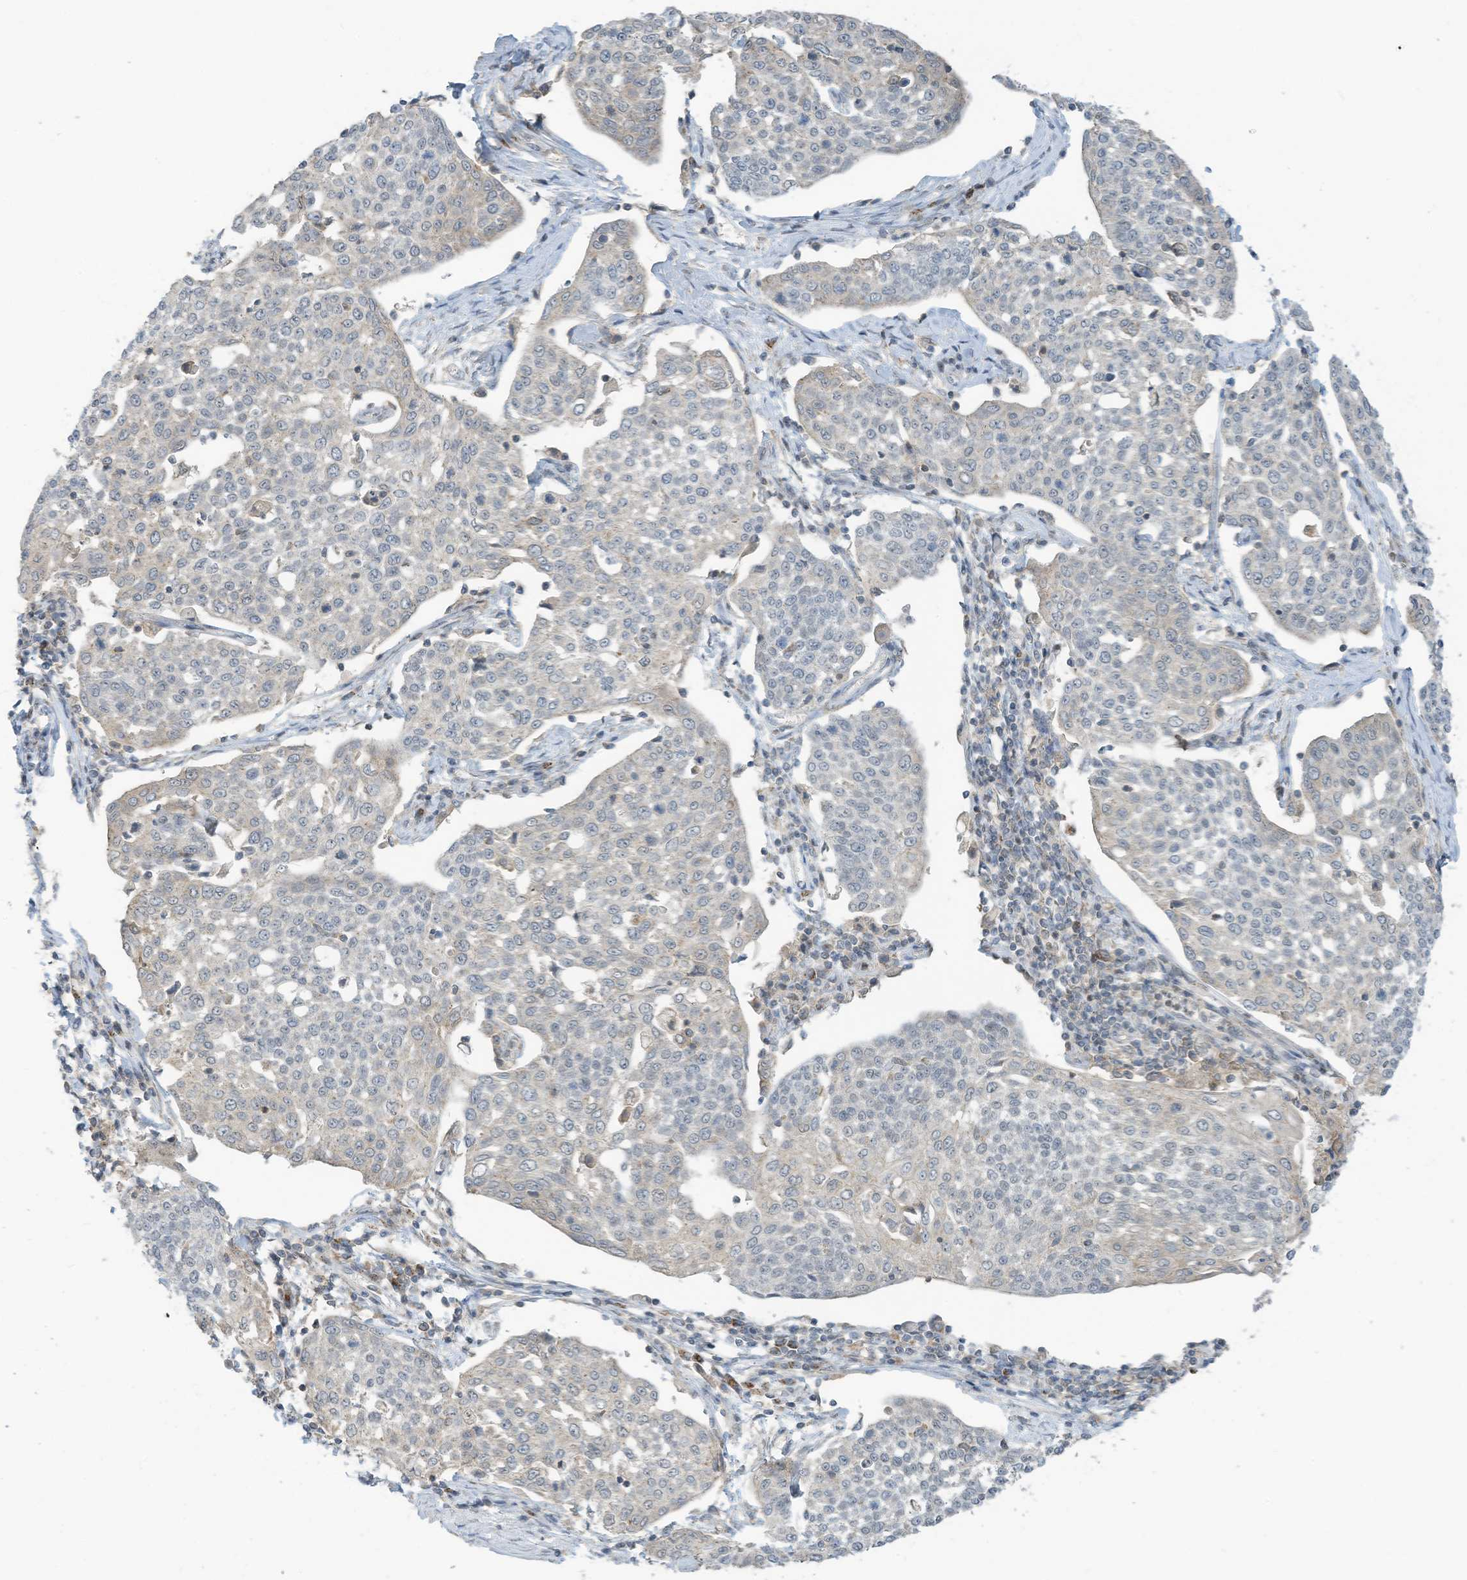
{"staining": {"intensity": "negative", "quantity": "none", "location": "none"}, "tissue": "cervical cancer", "cell_type": "Tumor cells", "image_type": "cancer", "snomed": [{"axis": "morphology", "description": "Squamous cell carcinoma, NOS"}, {"axis": "topography", "description": "Cervix"}], "caption": "Immunohistochemistry (IHC) histopathology image of cervical cancer (squamous cell carcinoma) stained for a protein (brown), which demonstrates no staining in tumor cells. Nuclei are stained in blue.", "gene": "PARVG", "patient": {"sex": "female", "age": 34}}